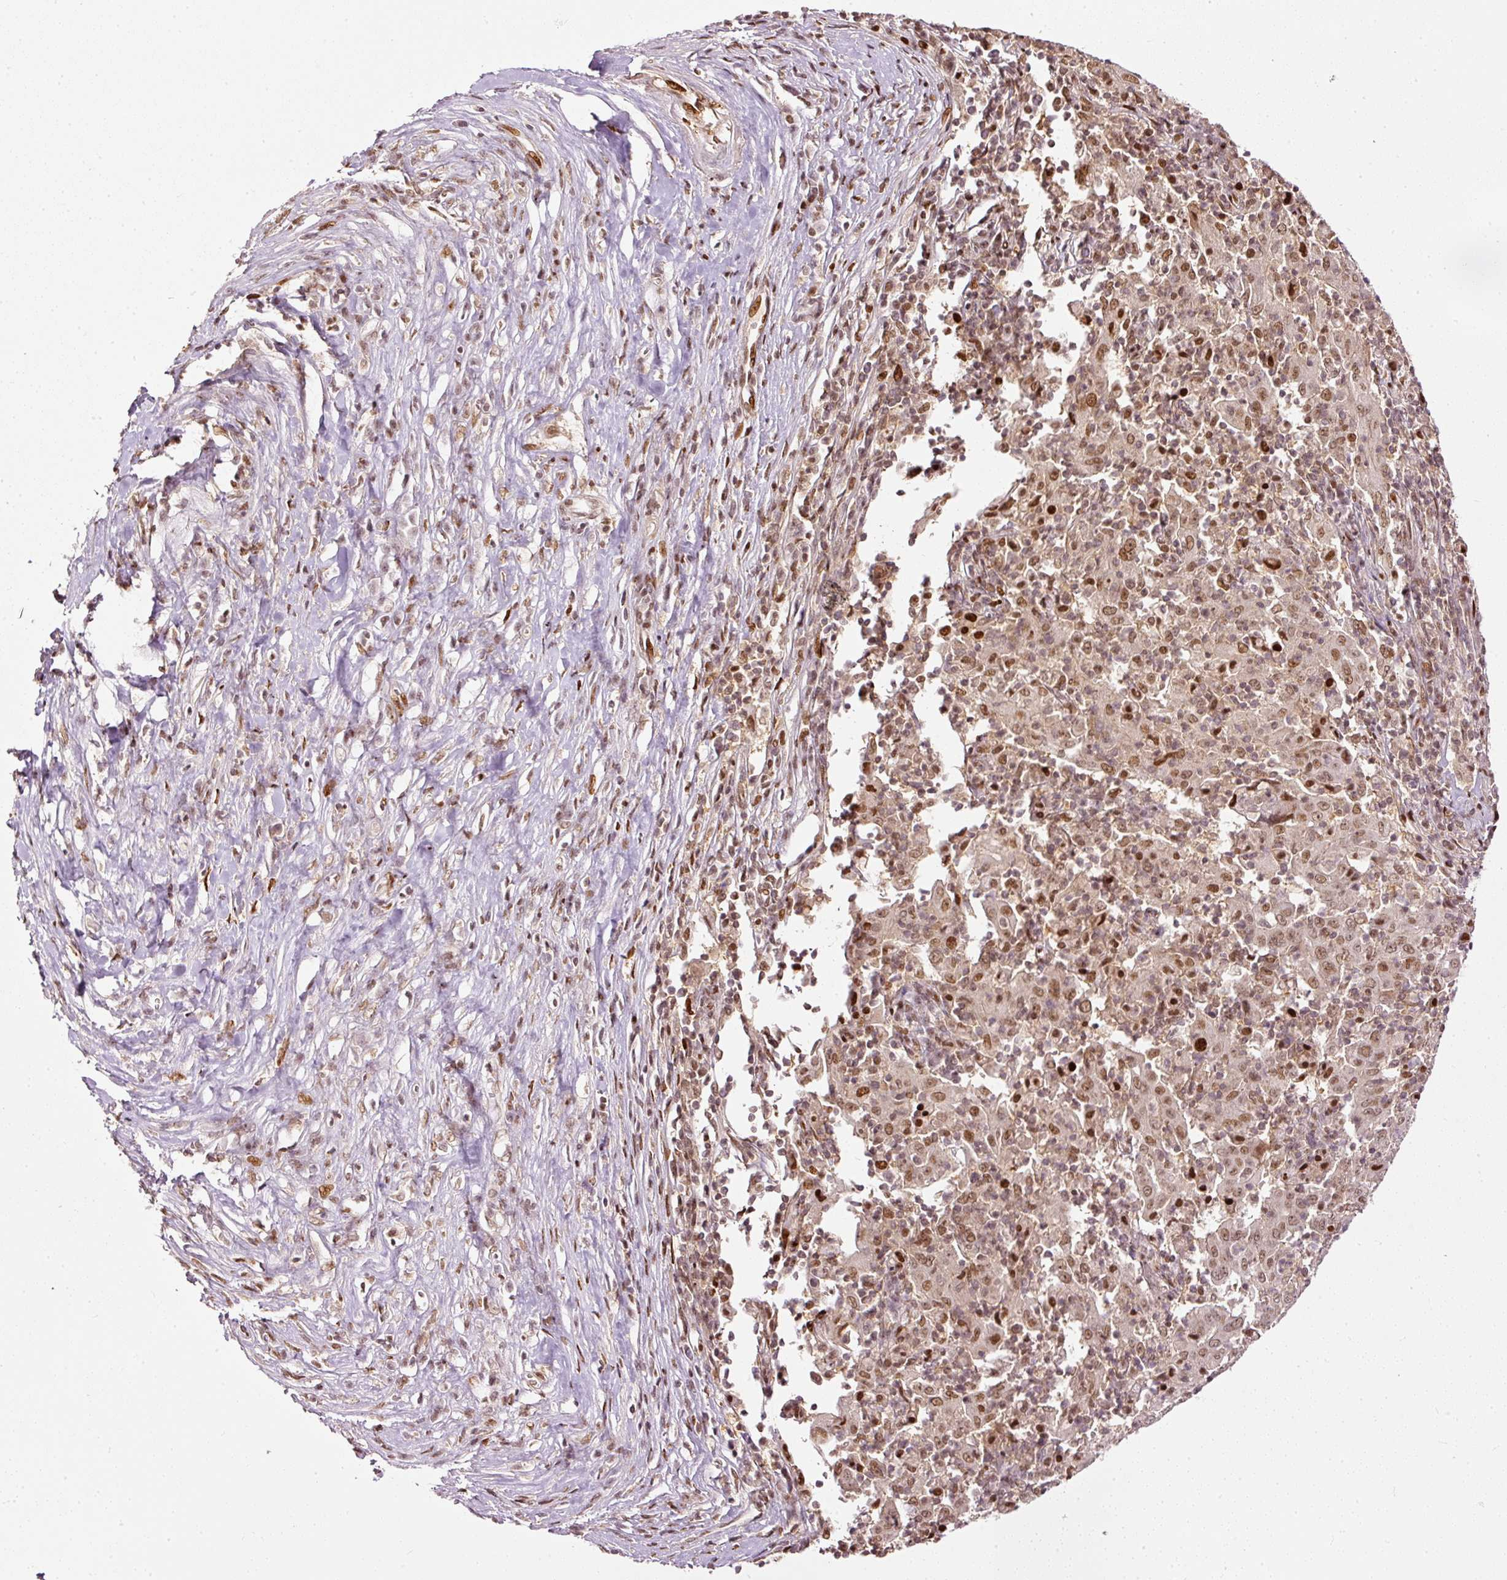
{"staining": {"intensity": "moderate", "quantity": ">75%", "location": "nuclear"}, "tissue": "pancreatic cancer", "cell_type": "Tumor cells", "image_type": "cancer", "snomed": [{"axis": "morphology", "description": "Adenocarcinoma, NOS"}, {"axis": "topography", "description": "Pancreas"}], "caption": "Immunohistochemistry (IHC) image of neoplastic tissue: human pancreatic adenocarcinoma stained using immunohistochemistry displays medium levels of moderate protein expression localized specifically in the nuclear of tumor cells, appearing as a nuclear brown color.", "gene": "ZNF778", "patient": {"sex": "male", "age": 63}}